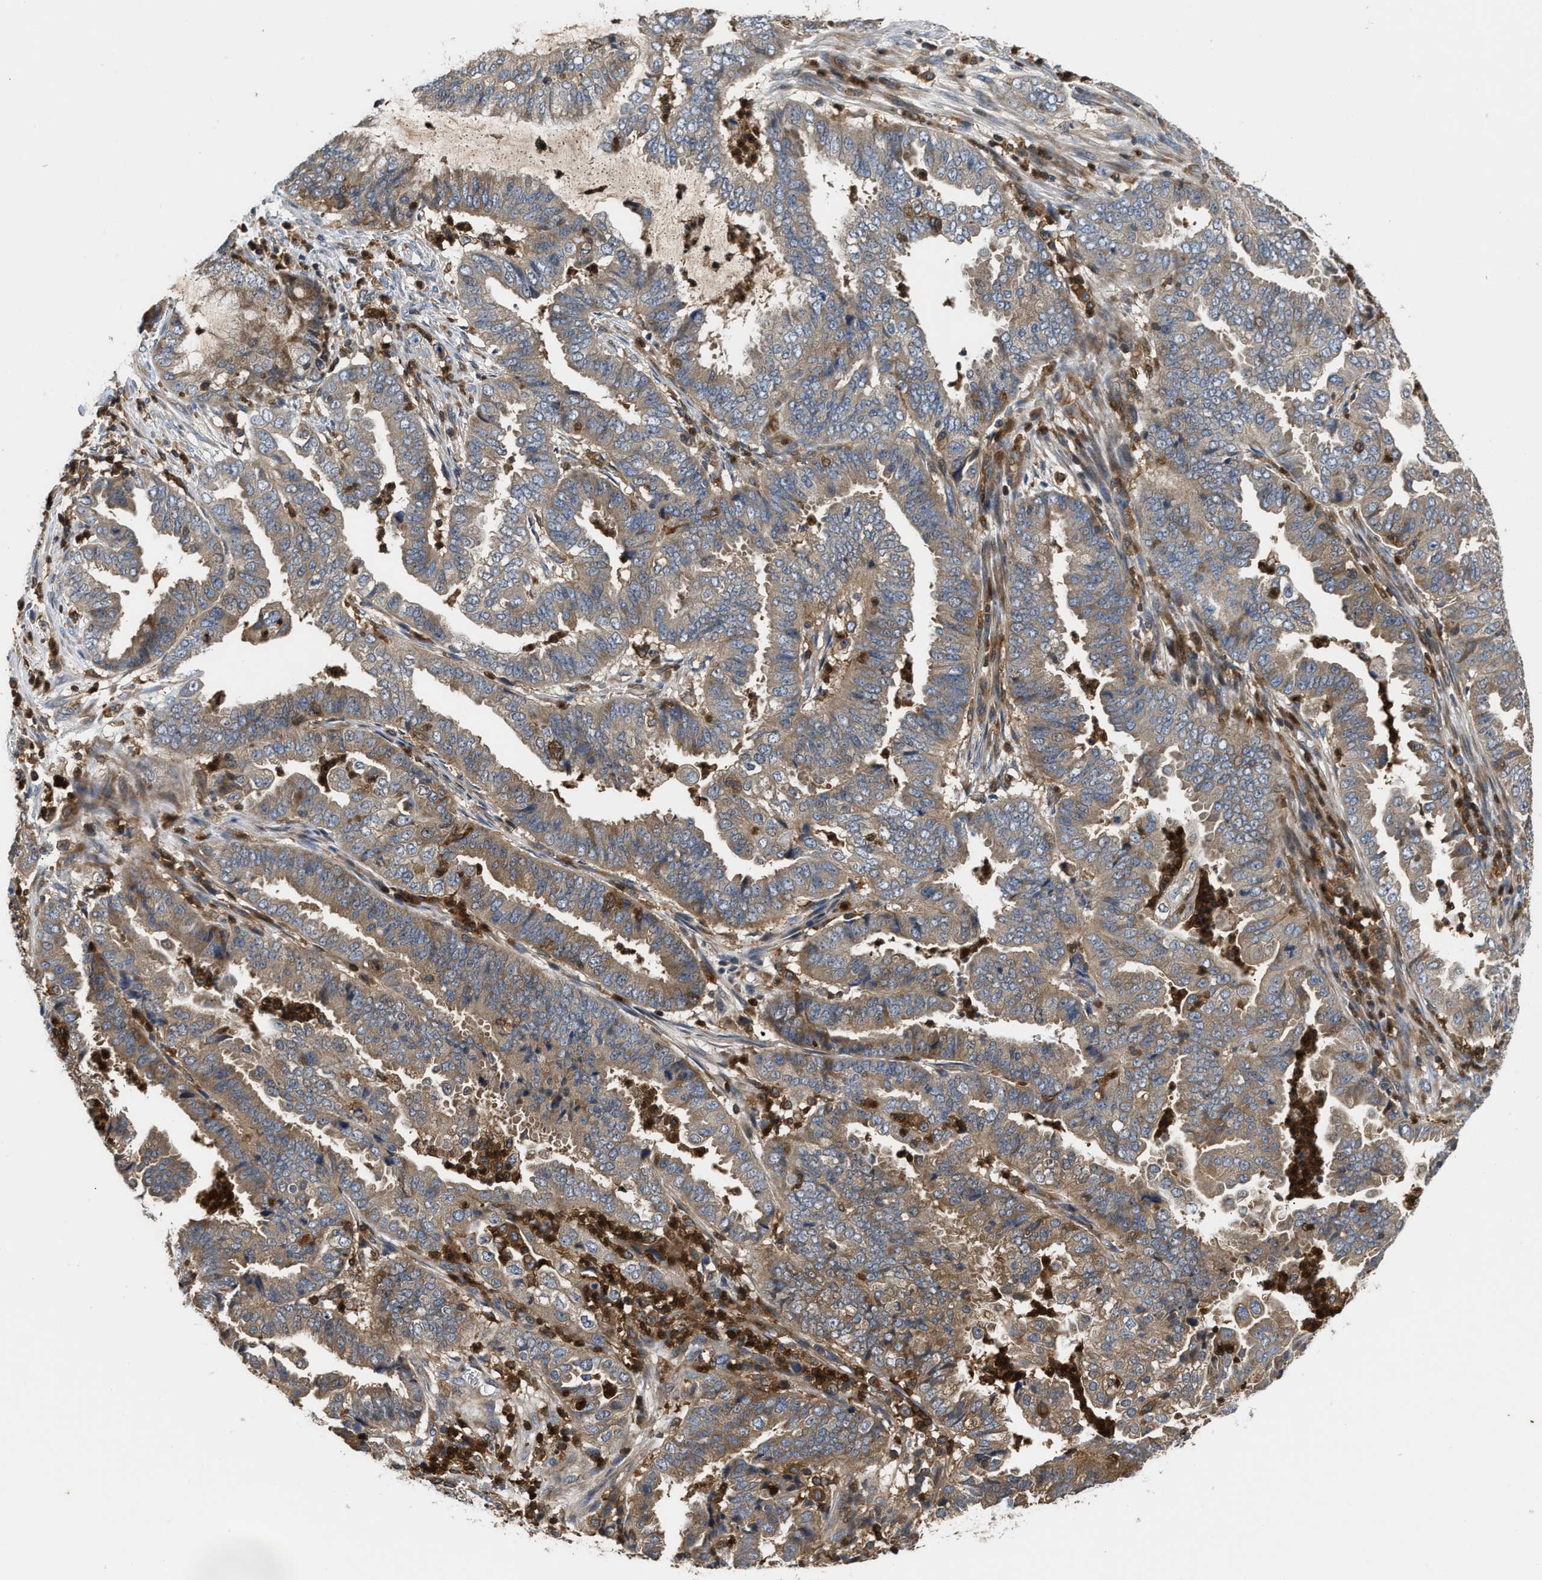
{"staining": {"intensity": "moderate", "quantity": "25%-75%", "location": "cytoplasmic/membranous"}, "tissue": "endometrial cancer", "cell_type": "Tumor cells", "image_type": "cancer", "snomed": [{"axis": "morphology", "description": "Adenocarcinoma, NOS"}, {"axis": "topography", "description": "Endometrium"}], "caption": "Immunohistochemical staining of adenocarcinoma (endometrial) exhibits moderate cytoplasmic/membranous protein positivity in about 25%-75% of tumor cells.", "gene": "OSTF1", "patient": {"sex": "female", "age": 51}}